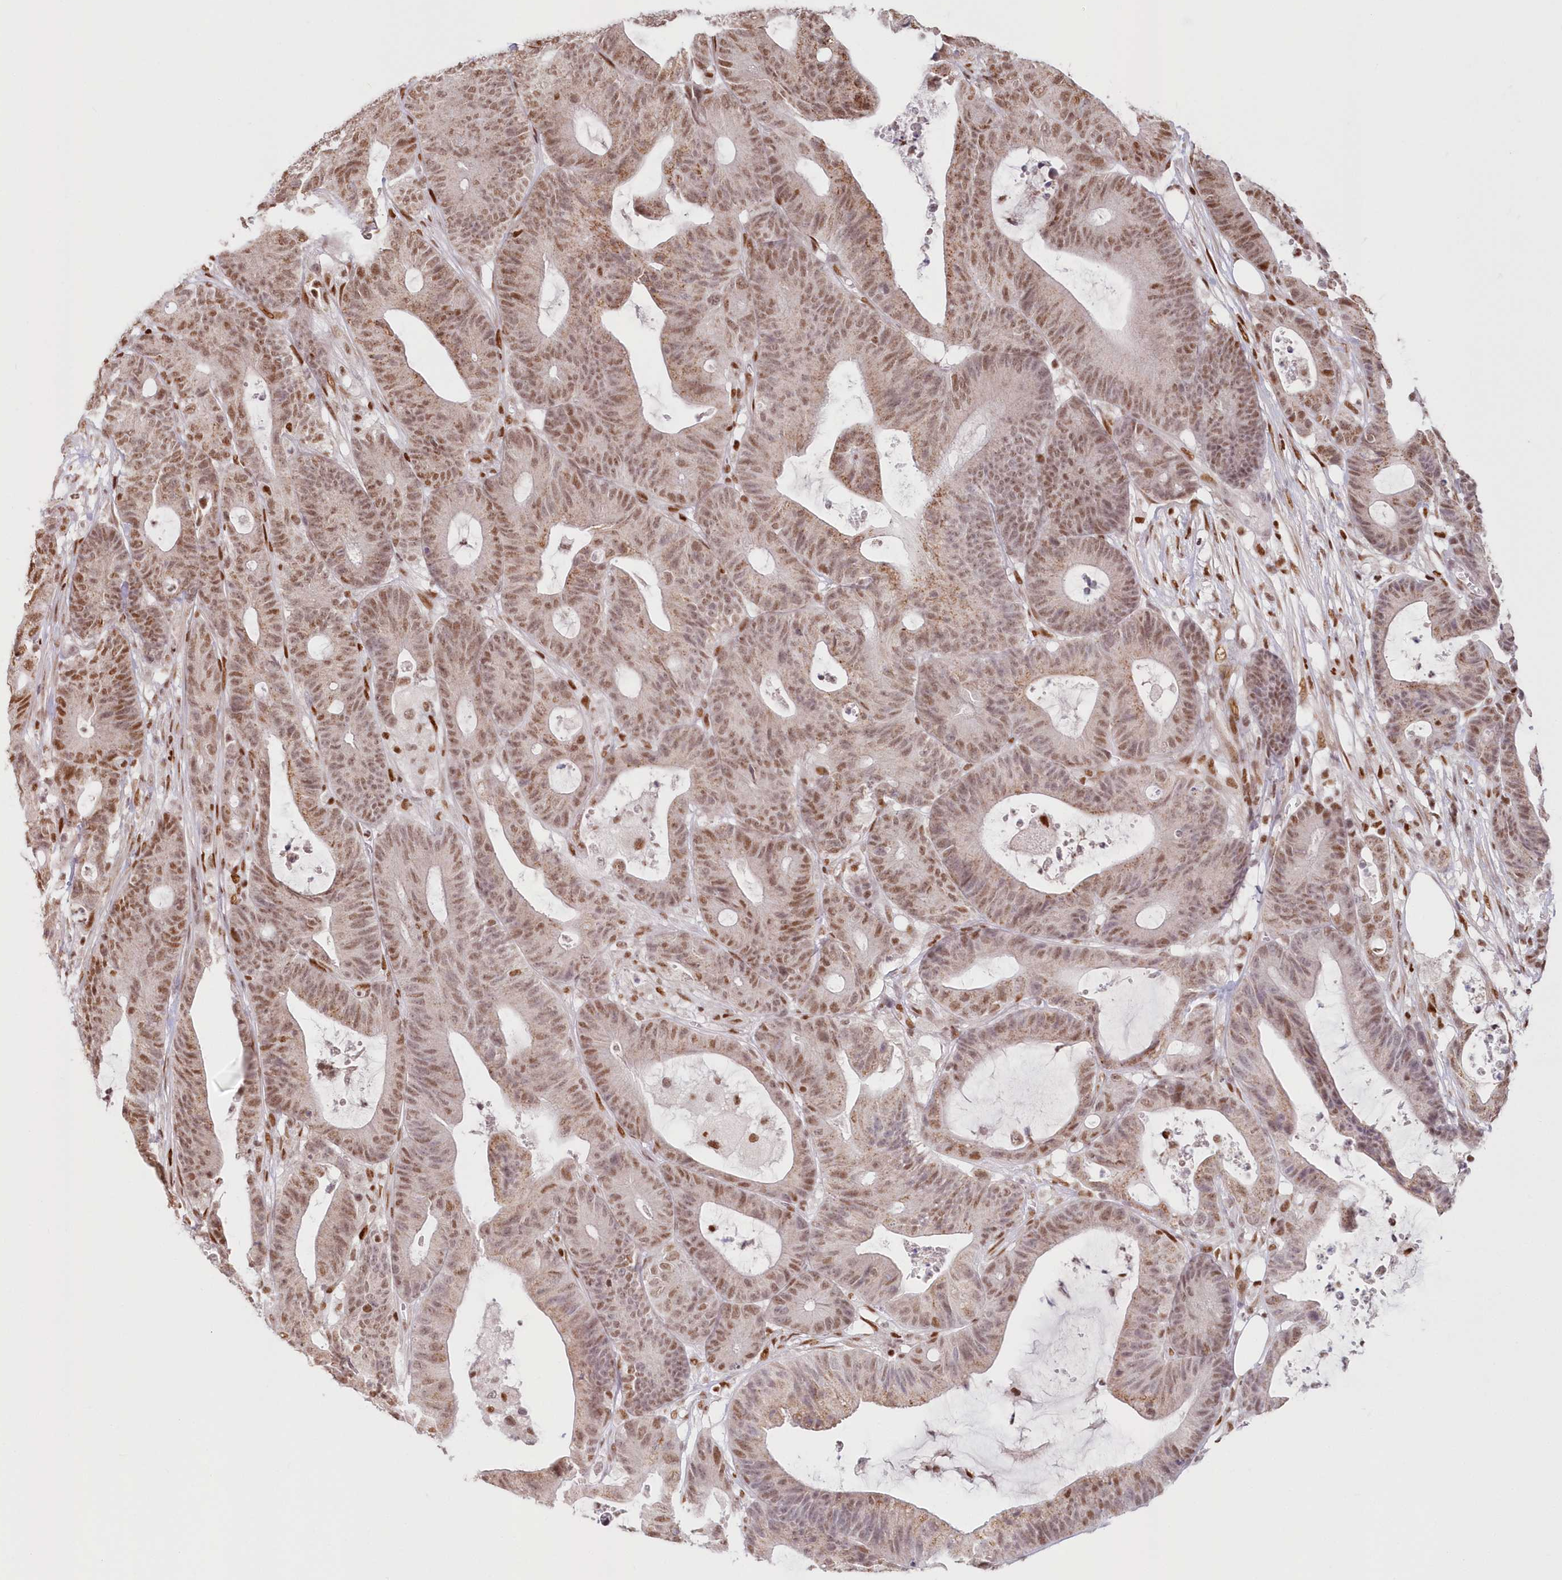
{"staining": {"intensity": "moderate", "quantity": ">75%", "location": "nuclear"}, "tissue": "colorectal cancer", "cell_type": "Tumor cells", "image_type": "cancer", "snomed": [{"axis": "morphology", "description": "Adenocarcinoma, NOS"}, {"axis": "topography", "description": "Colon"}], "caption": "This photomicrograph exhibits immunohistochemistry (IHC) staining of human adenocarcinoma (colorectal), with medium moderate nuclear expression in approximately >75% of tumor cells.", "gene": "POLR2B", "patient": {"sex": "female", "age": 84}}